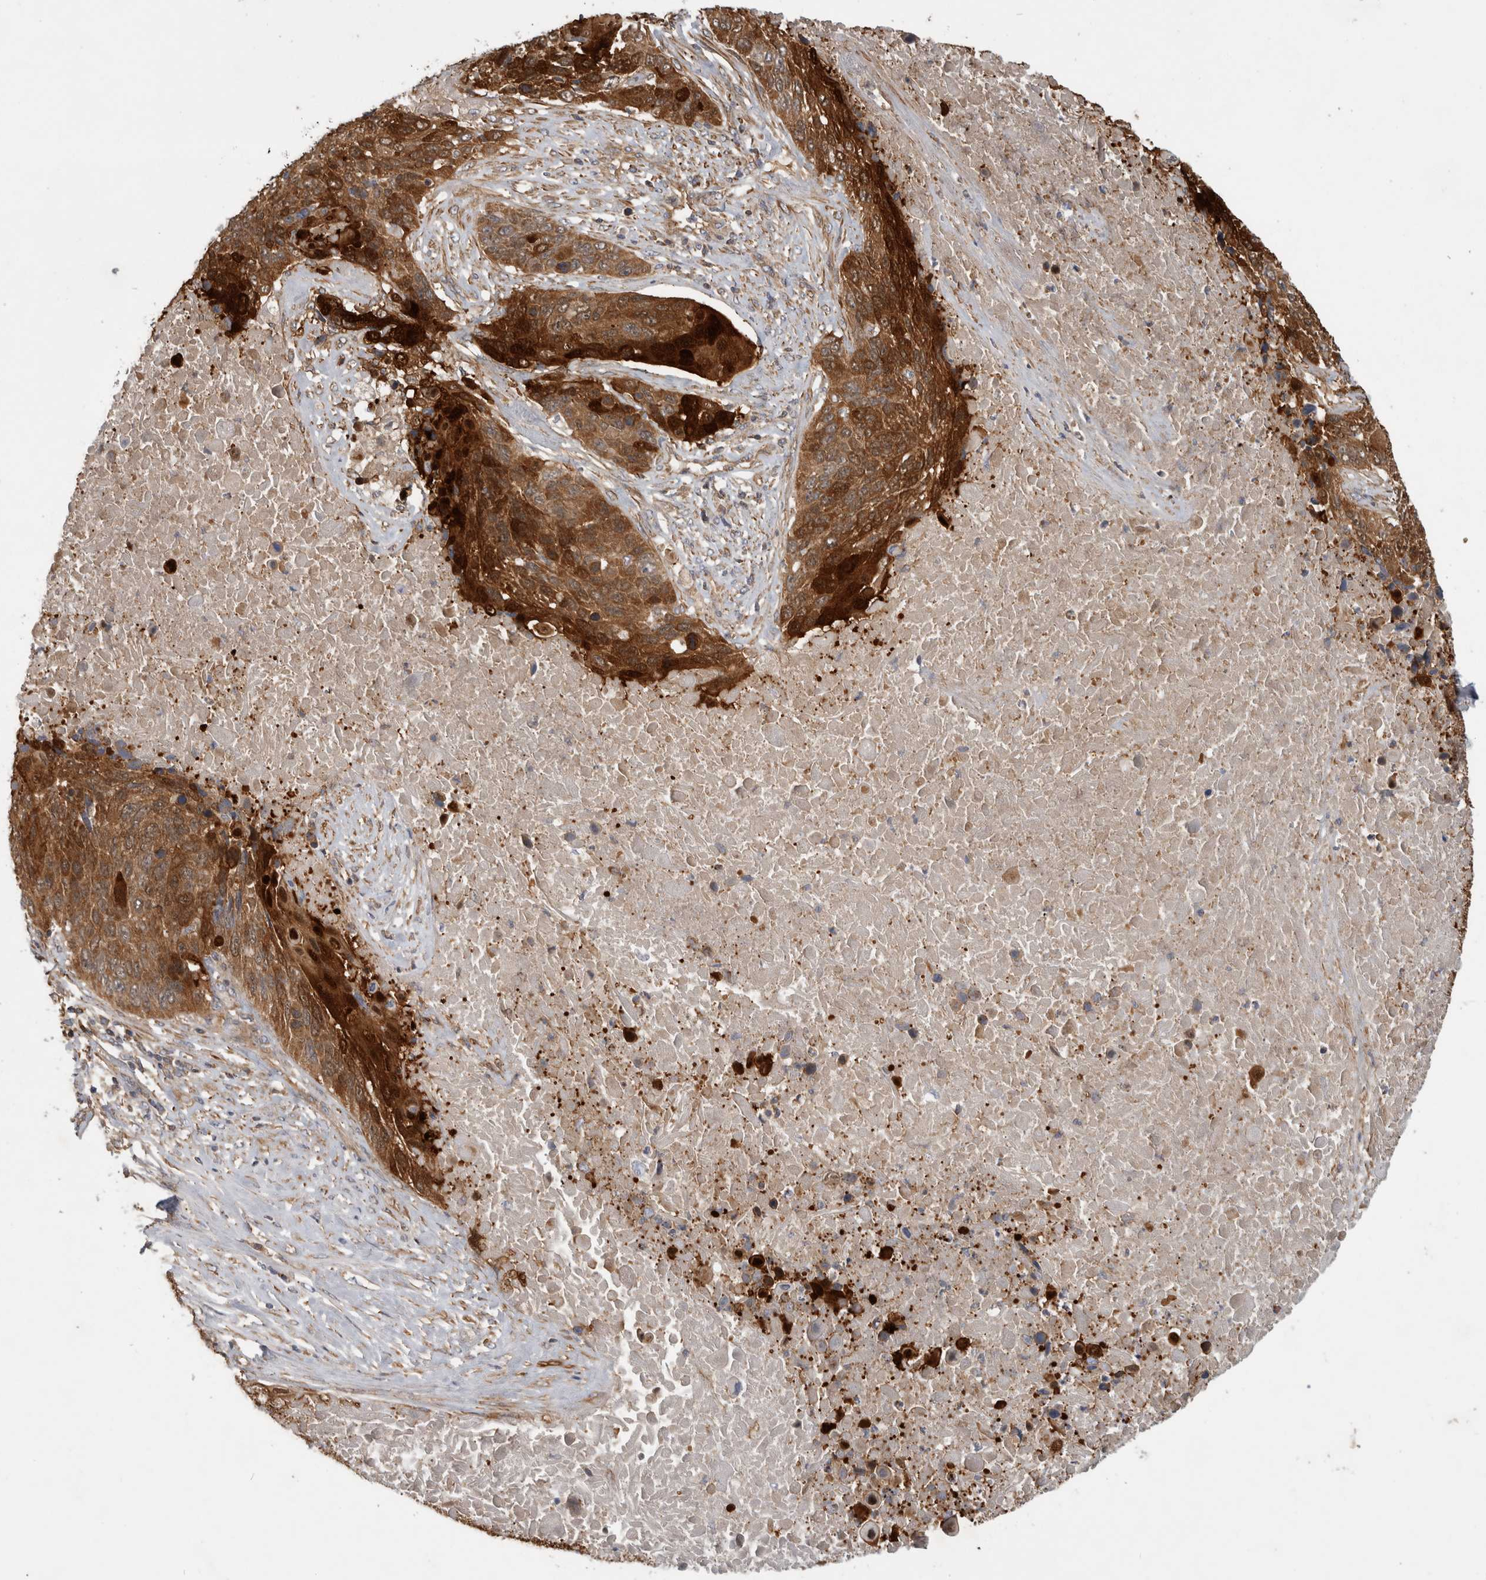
{"staining": {"intensity": "strong", "quantity": ">75%", "location": "cytoplasmic/membranous,nuclear"}, "tissue": "lung cancer", "cell_type": "Tumor cells", "image_type": "cancer", "snomed": [{"axis": "morphology", "description": "Squamous cell carcinoma, NOS"}, {"axis": "topography", "description": "Lung"}], "caption": "Strong cytoplasmic/membranous and nuclear protein expression is present in about >75% of tumor cells in lung cancer.", "gene": "SFXN2", "patient": {"sex": "male", "age": 66}}